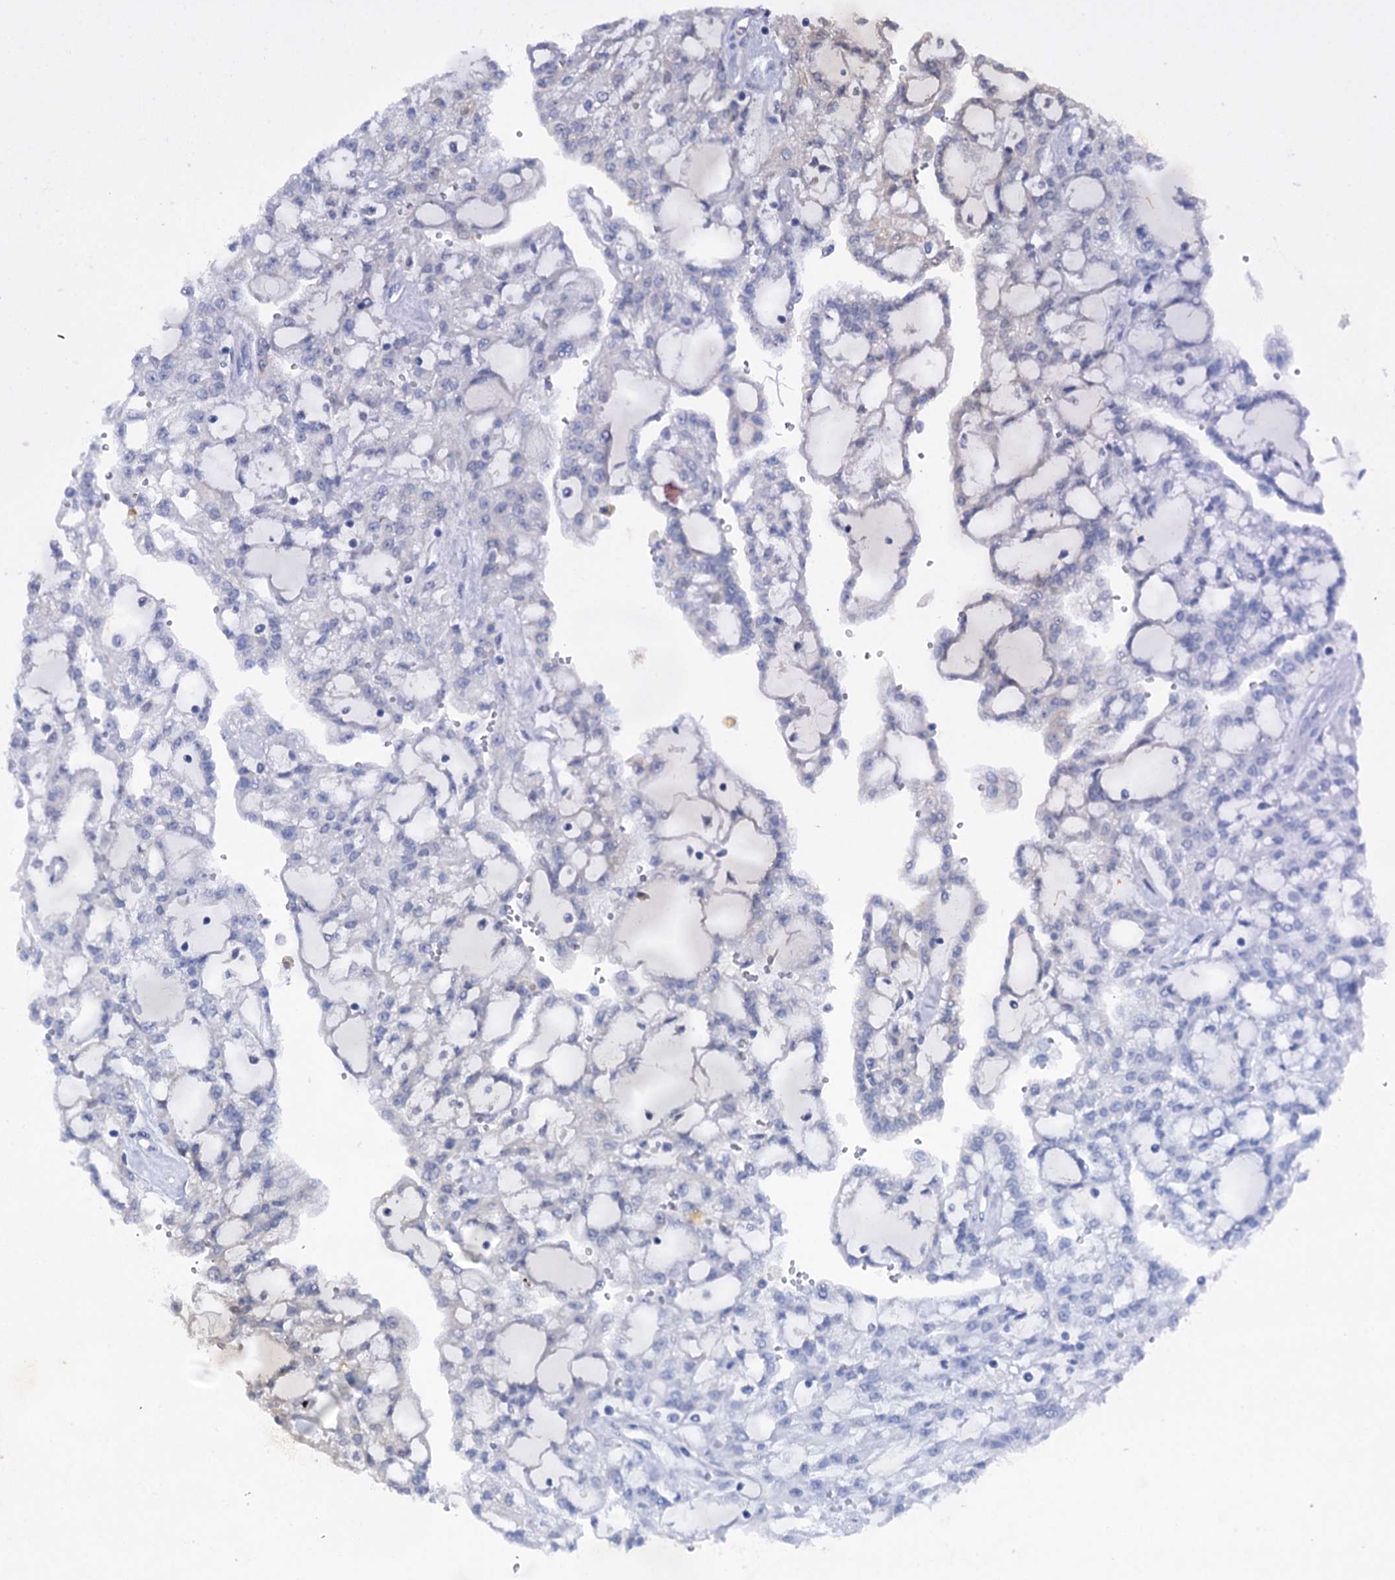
{"staining": {"intensity": "negative", "quantity": "none", "location": "none"}, "tissue": "renal cancer", "cell_type": "Tumor cells", "image_type": "cancer", "snomed": [{"axis": "morphology", "description": "Adenocarcinoma, NOS"}, {"axis": "topography", "description": "Kidney"}], "caption": "This micrograph is of adenocarcinoma (renal) stained with IHC to label a protein in brown with the nuclei are counter-stained blue. There is no positivity in tumor cells.", "gene": "MID1IP1", "patient": {"sex": "male", "age": 63}}